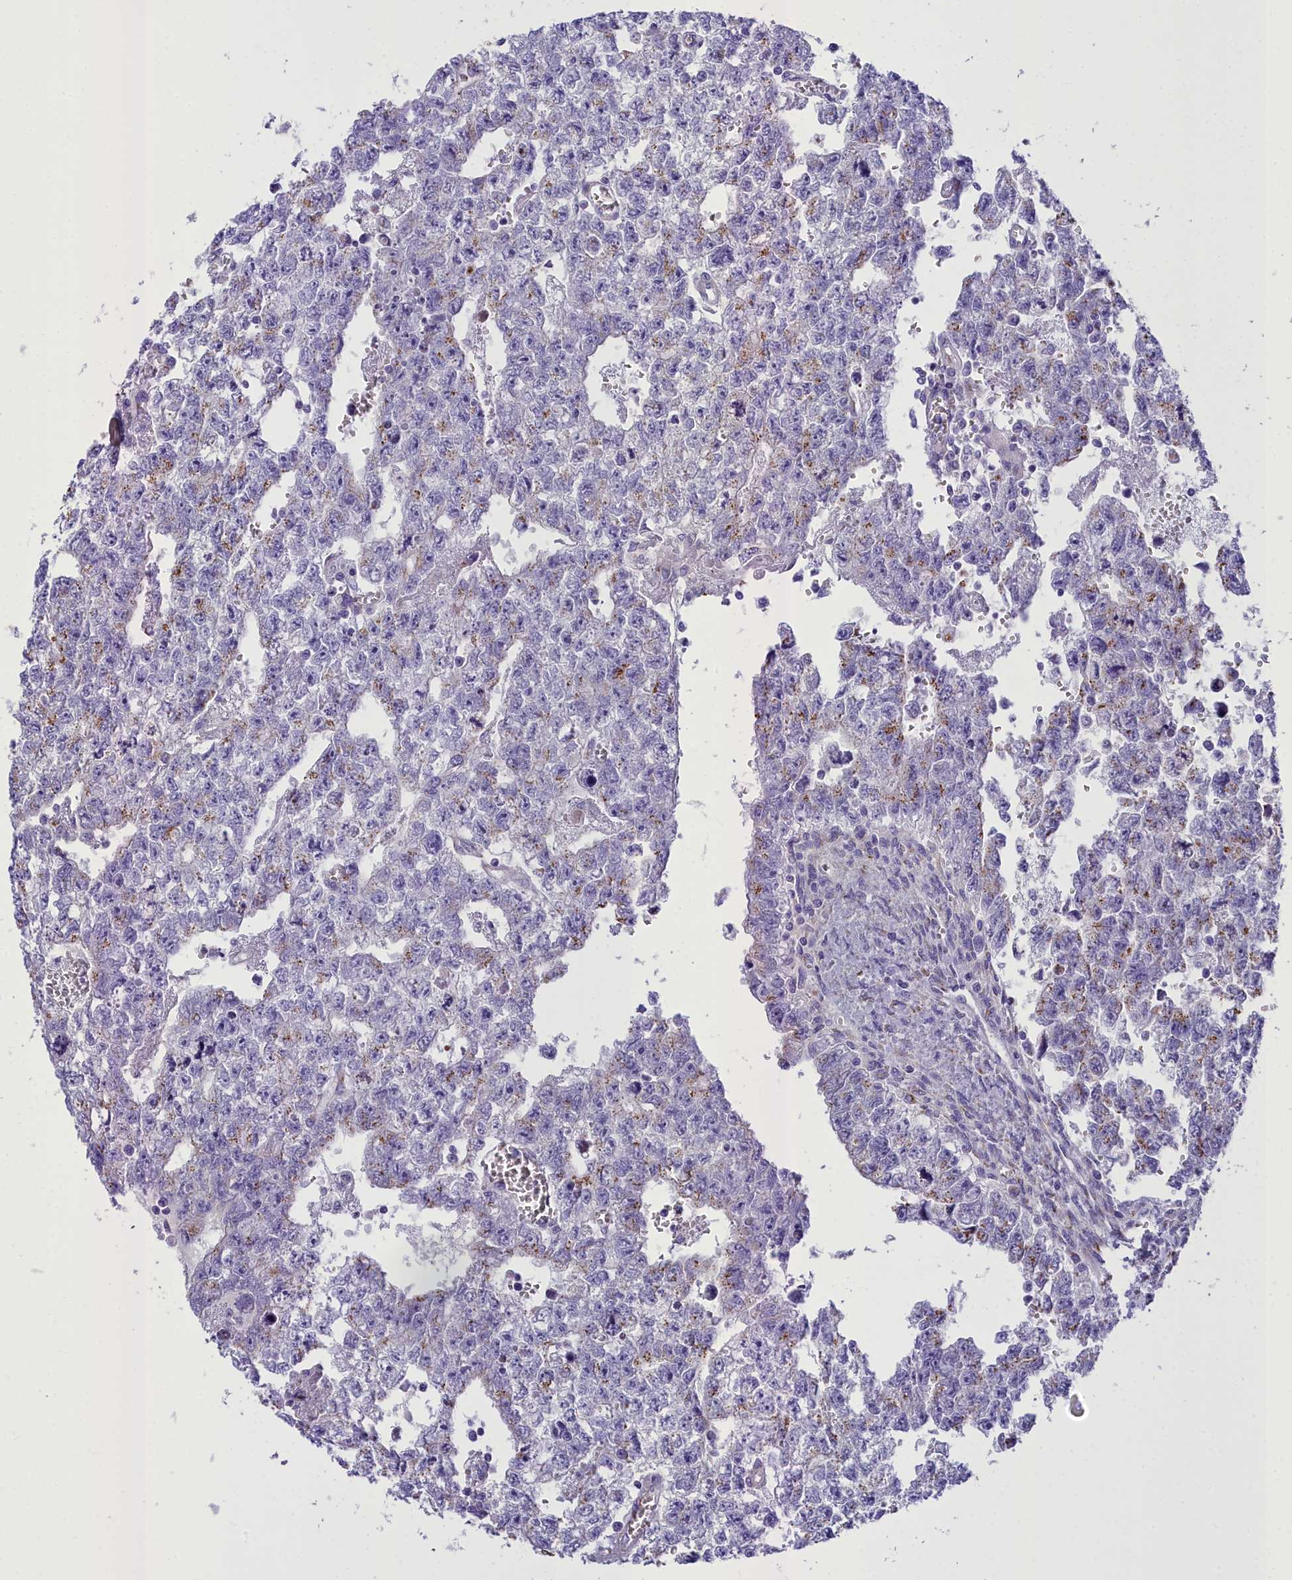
{"staining": {"intensity": "weak", "quantity": "<25%", "location": "cytoplasmic/membranous"}, "tissue": "testis cancer", "cell_type": "Tumor cells", "image_type": "cancer", "snomed": [{"axis": "morphology", "description": "Seminoma, NOS"}, {"axis": "morphology", "description": "Carcinoma, Embryonal, NOS"}, {"axis": "topography", "description": "Testis"}], "caption": "High magnification brightfield microscopy of testis cancer (embryonal carcinoma) stained with DAB (brown) and counterstained with hematoxylin (blue): tumor cells show no significant positivity. Nuclei are stained in blue.", "gene": "GFRA1", "patient": {"sex": "male", "age": 38}}